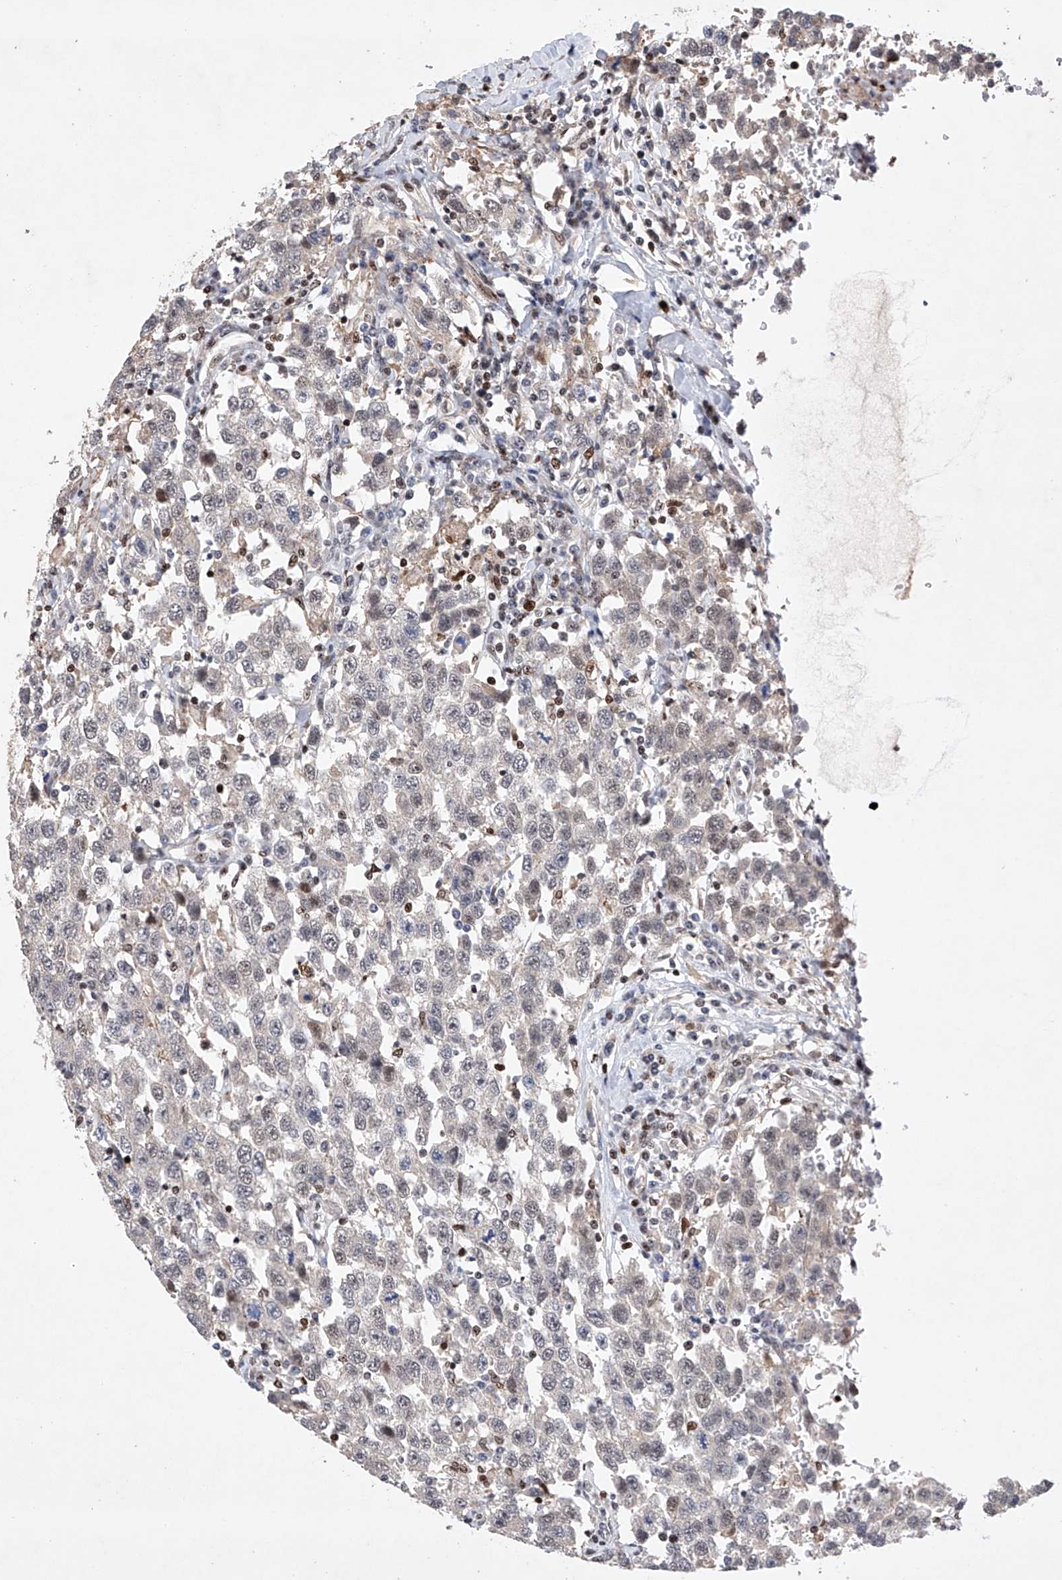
{"staining": {"intensity": "negative", "quantity": "none", "location": "none"}, "tissue": "testis cancer", "cell_type": "Tumor cells", "image_type": "cancer", "snomed": [{"axis": "morphology", "description": "Seminoma, NOS"}, {"axis": "topography", "description": "Testis"}], "caption": "This is an IHC micrograph of human seminoma (testis). There is no expression in tumor cells.", "gene": "AFG1L", "patient": {"sex": "male", "age": 41}}